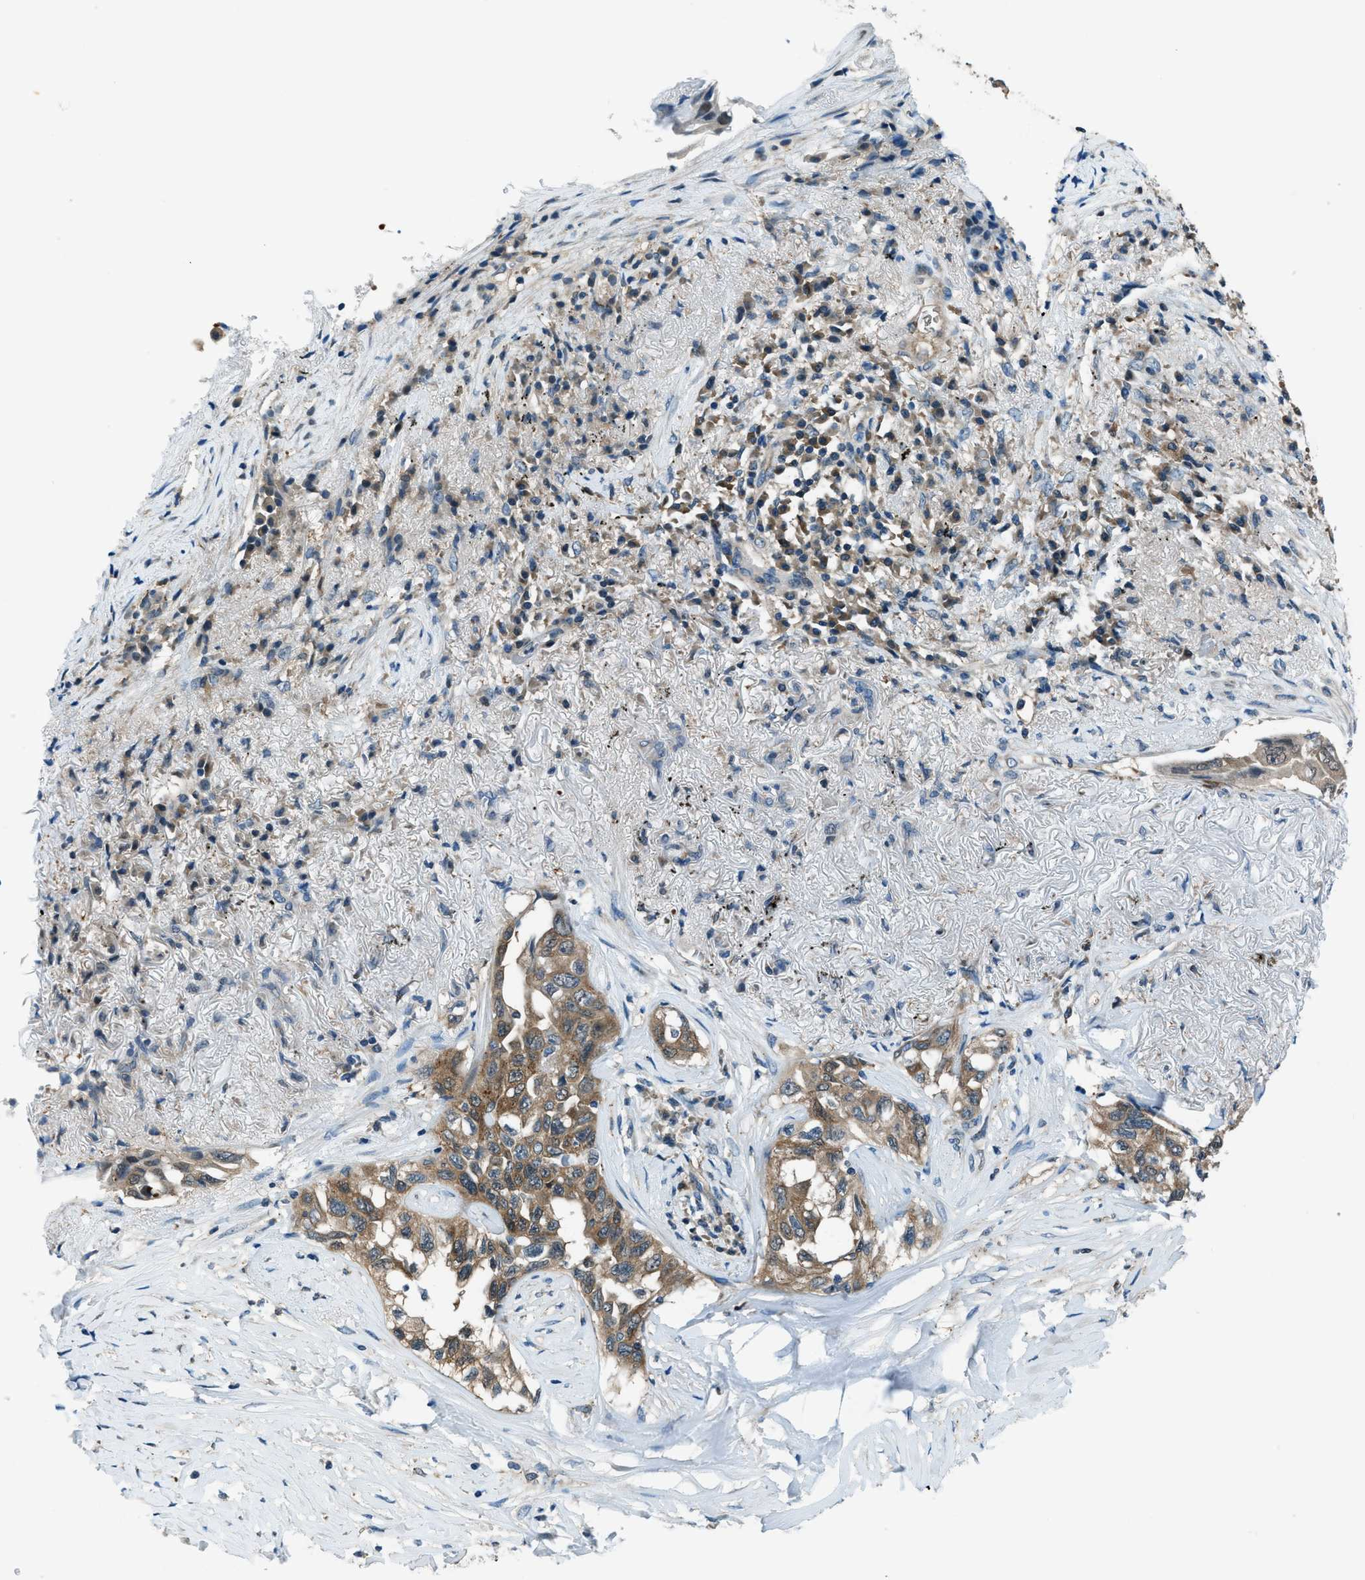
{"staining": {"intensity": "moderate", "quantity": ">75%", "location": "cytoplasmic/membranous"}, "tissue": "lung cancer", "cell_type": "Tumor cells", "image_type": "cancer", "snomed": [{"axis": "morphology", "description": "Adenocarcinoma, NOS"}, {"axis": "topography", "description": "Lung"}], "caption": "Human lung cancer (adenocarcinoma) stained with a brown dye displays moderate cytoplasmic/membranous positive positivity in approximately >75% of tumor cells.", "gene": "HEBP2", "patient": {"sex": "female", "age": 51}}